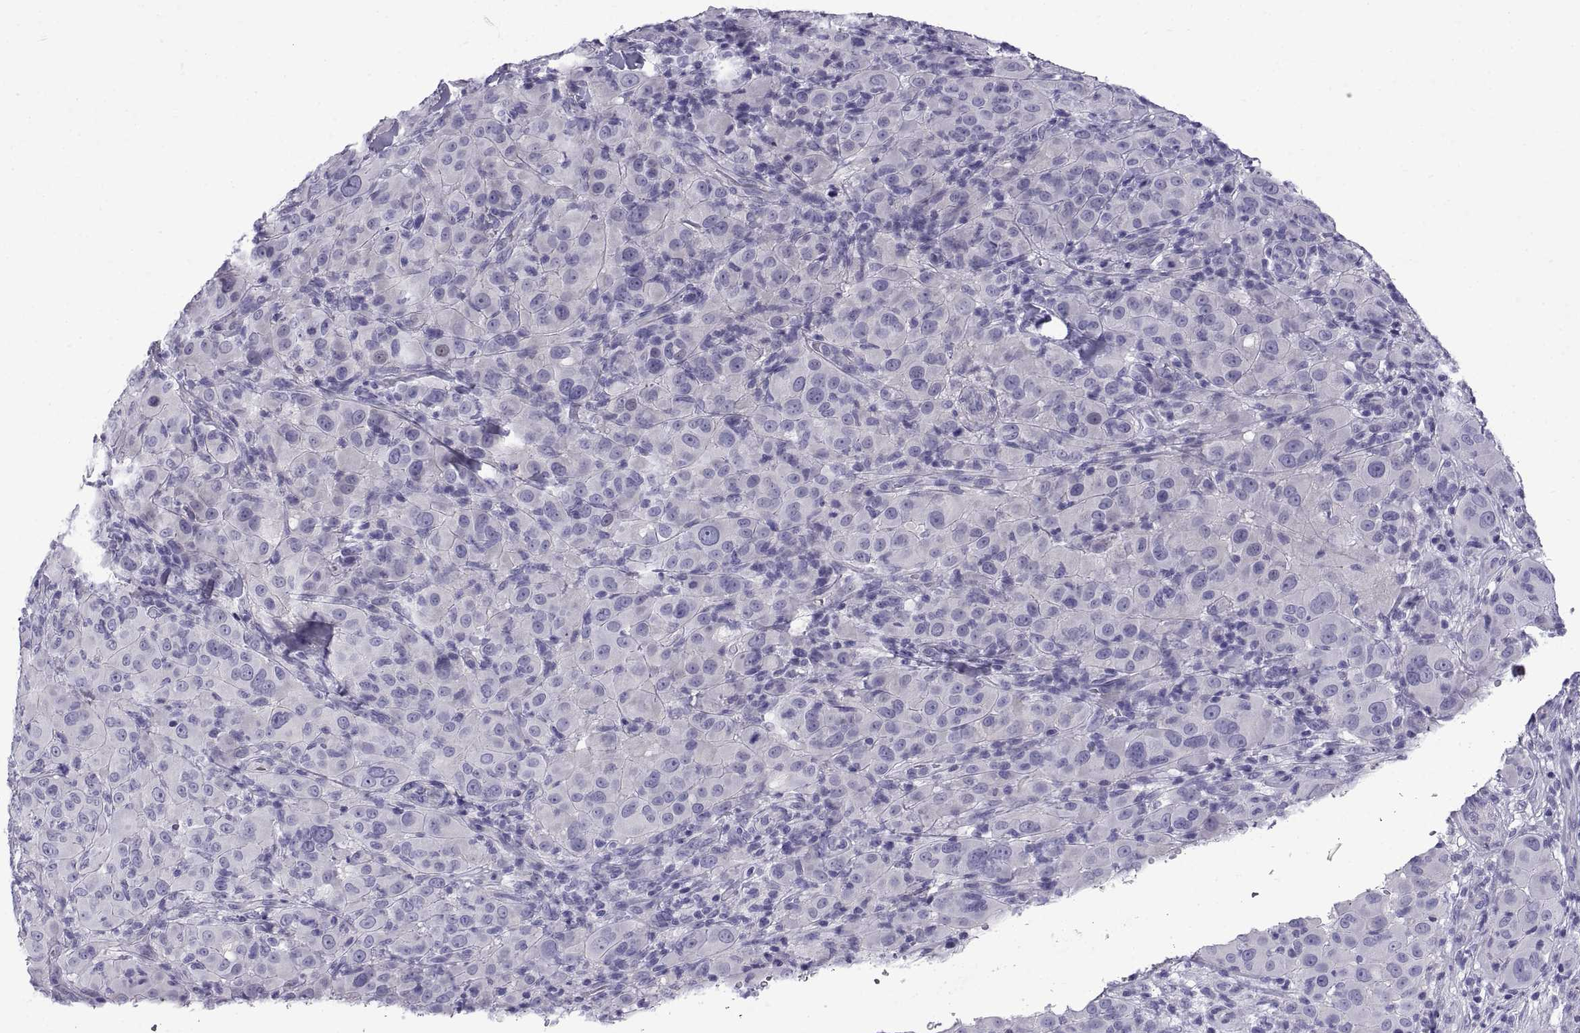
{"staining": {"intensity": "negative", "quantity": "none", "location": "none"}, "tissue": "melanoma", "cell_type": "Tumor cells", "image_type": "cancer", "snomed": [{"axis": "morphology", "description": "Malignant melanoma, NOS"}, {"axis": "topography", "description": "Skin"}], "caption": "High magnification brightfield microscopy of malignant melanoma stained with DAB (brown) and counterstained with hematoxylin (blue): tumor cells show no significant staining.", "gene": "SPDYE1", "patient": {"sex": "female", "age": 87}}